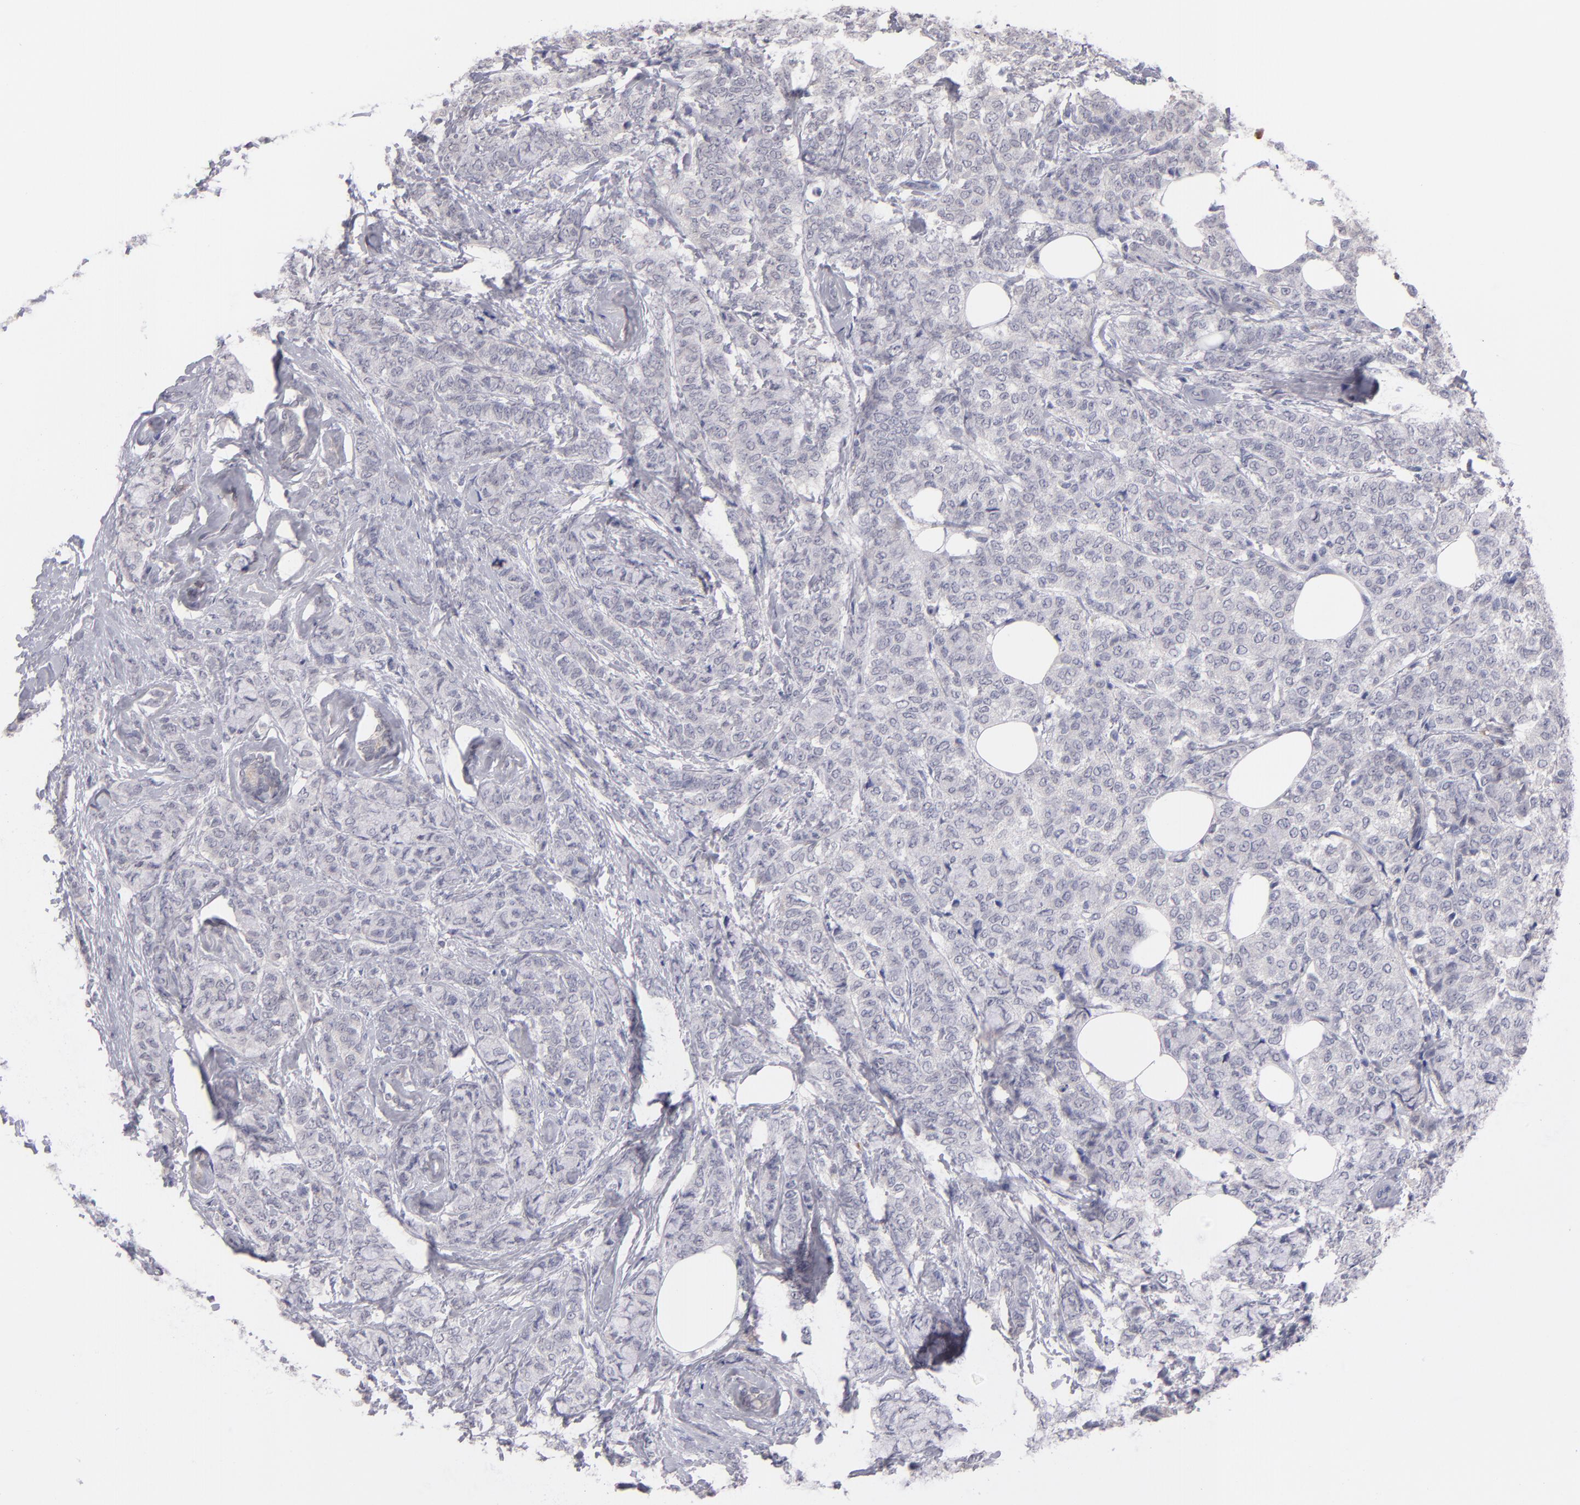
{"staining": {"intensity": "negative", "quantity": "none", "location": "none"}, "tissue": "breast cancer", "cell_type": "Tumor cells", "image_type": "cancer", "snomed": [{"axis": "morphology", "description": "Lobular carcinoma"}, {"axis": "topography", "description": "Breast"}], "caption": "Tumor cells show no significant staining in lobular carcinoma (breast). The staining is performed using DAB brown chromogen with nuclei counter-stained in using hematoxylin.", "gene": "ITIH4", "patient": {"sex": "female", "age": 60}}